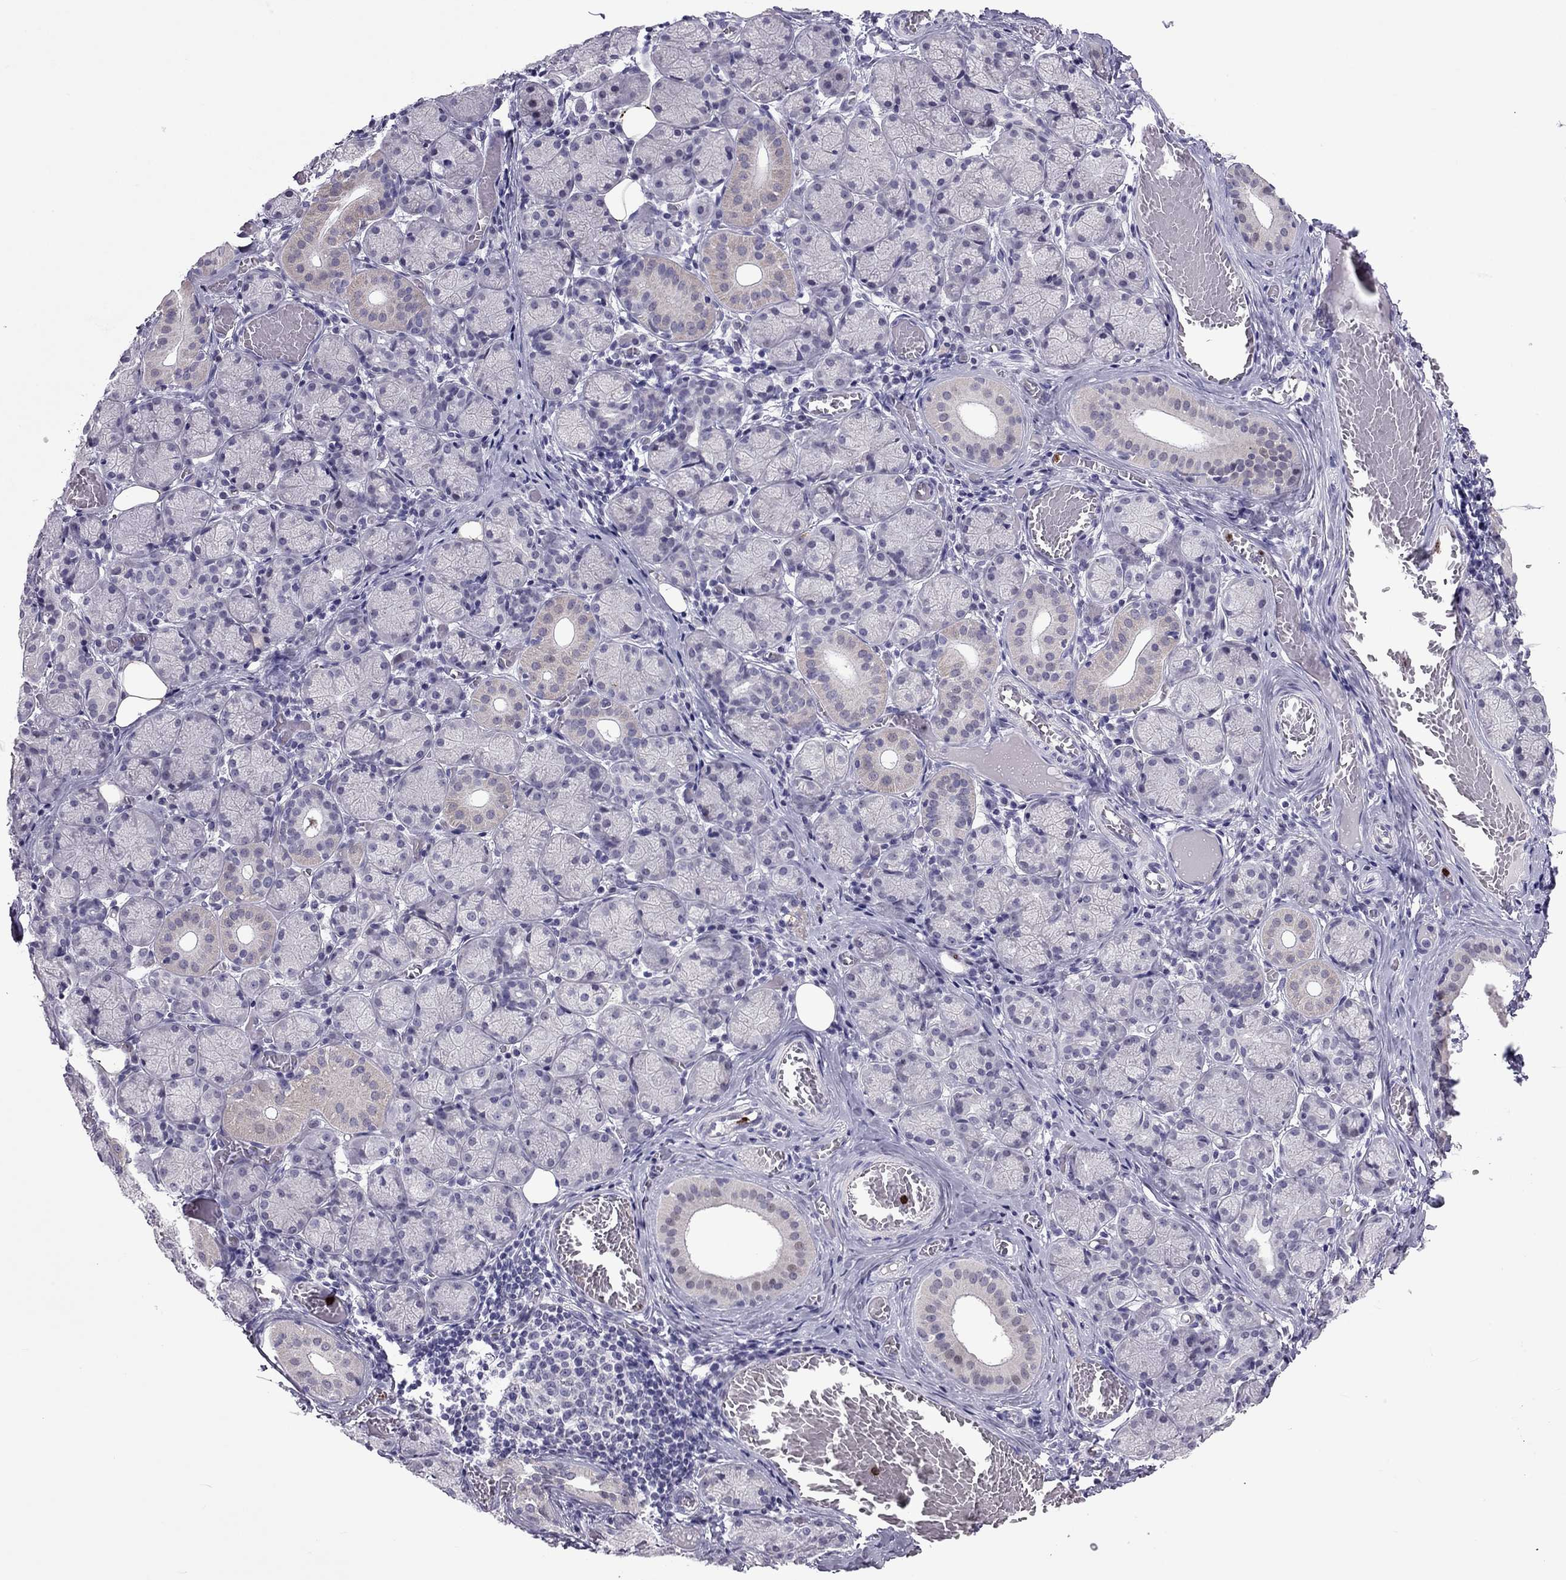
{"staining": {"intensity": "weak", "quantity": "<25%", "location": "cytoplasmic/membranous"}, "tissue": "salivary gland", "cell_type": "Glandular cells", "image_type": "normal", "snomed": [{"axis": "morphology", "description": "Normal tissue, NOS"}, {"axis": "topography", "description": "Salivary gland"}, {"axis": "topography", "description": "Peripheral nerve tissue"}], "caption": "Immunohistochemistry (IHC) of benign human salivary gland exhibits no expression in glandular cells.", "gene": "CCL27", "patient": {"sex": "female", "age": 24}}